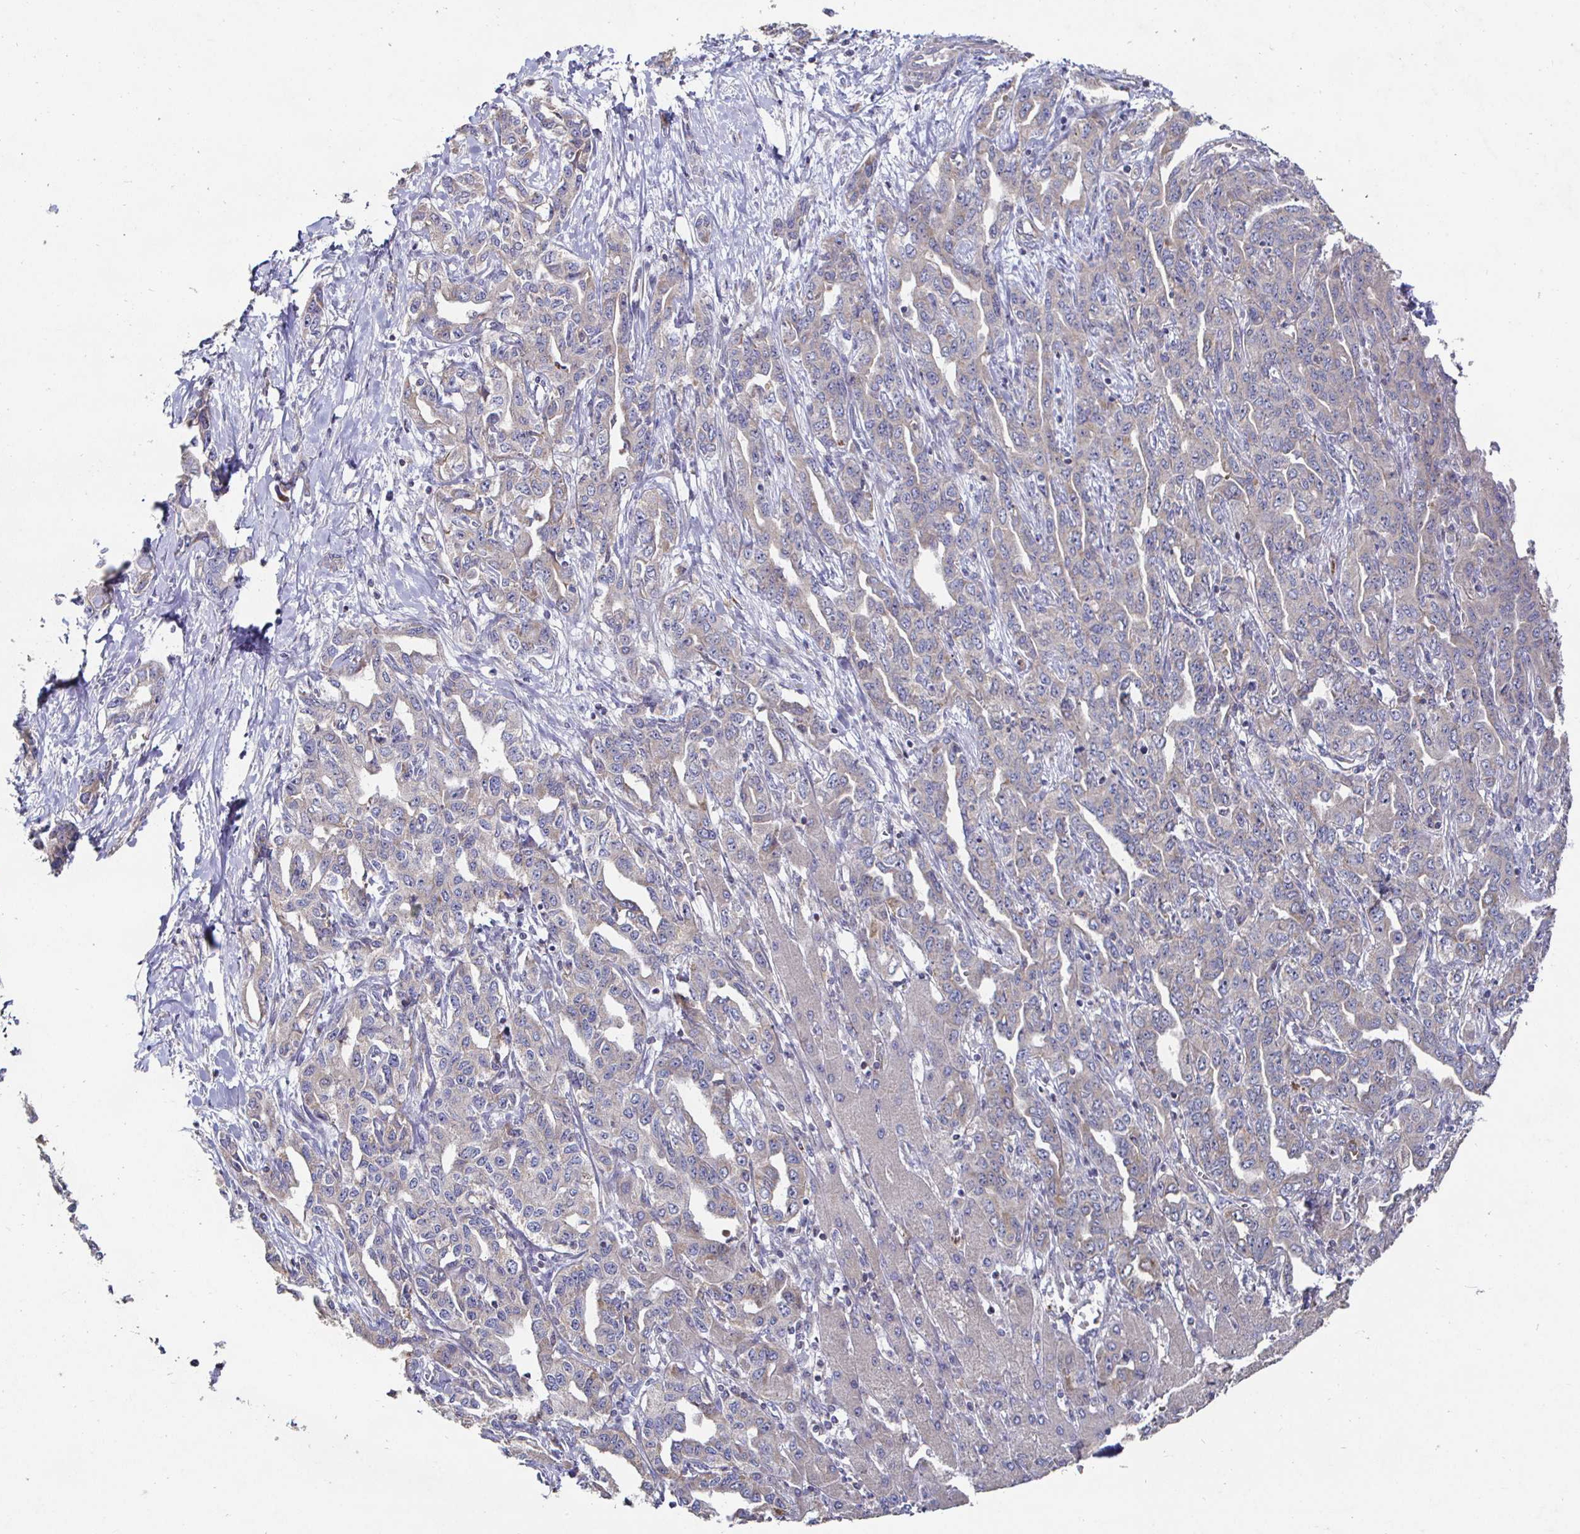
{"staining": {"intensity": "weak", "quantity": "25%-75%", "location": "cytoplasmic/membranous"}, "tissue": "liver cancer", "cell_type": "Tumor cells", "image_type": "cancer", "snomed": [{"axis": "morphology", "description": "Cholangiocarcinoma"}, {"axis": "topography", "description": "Liver"}], "caption": "Protein staining shows weak cytoplasmic/membranous staining in approximately 25%-75% of tumor cells in liver cancer (cholangiocarcinoma).", "gene": "NRSN1", "patient": {"sex": "male", "age": 59}}